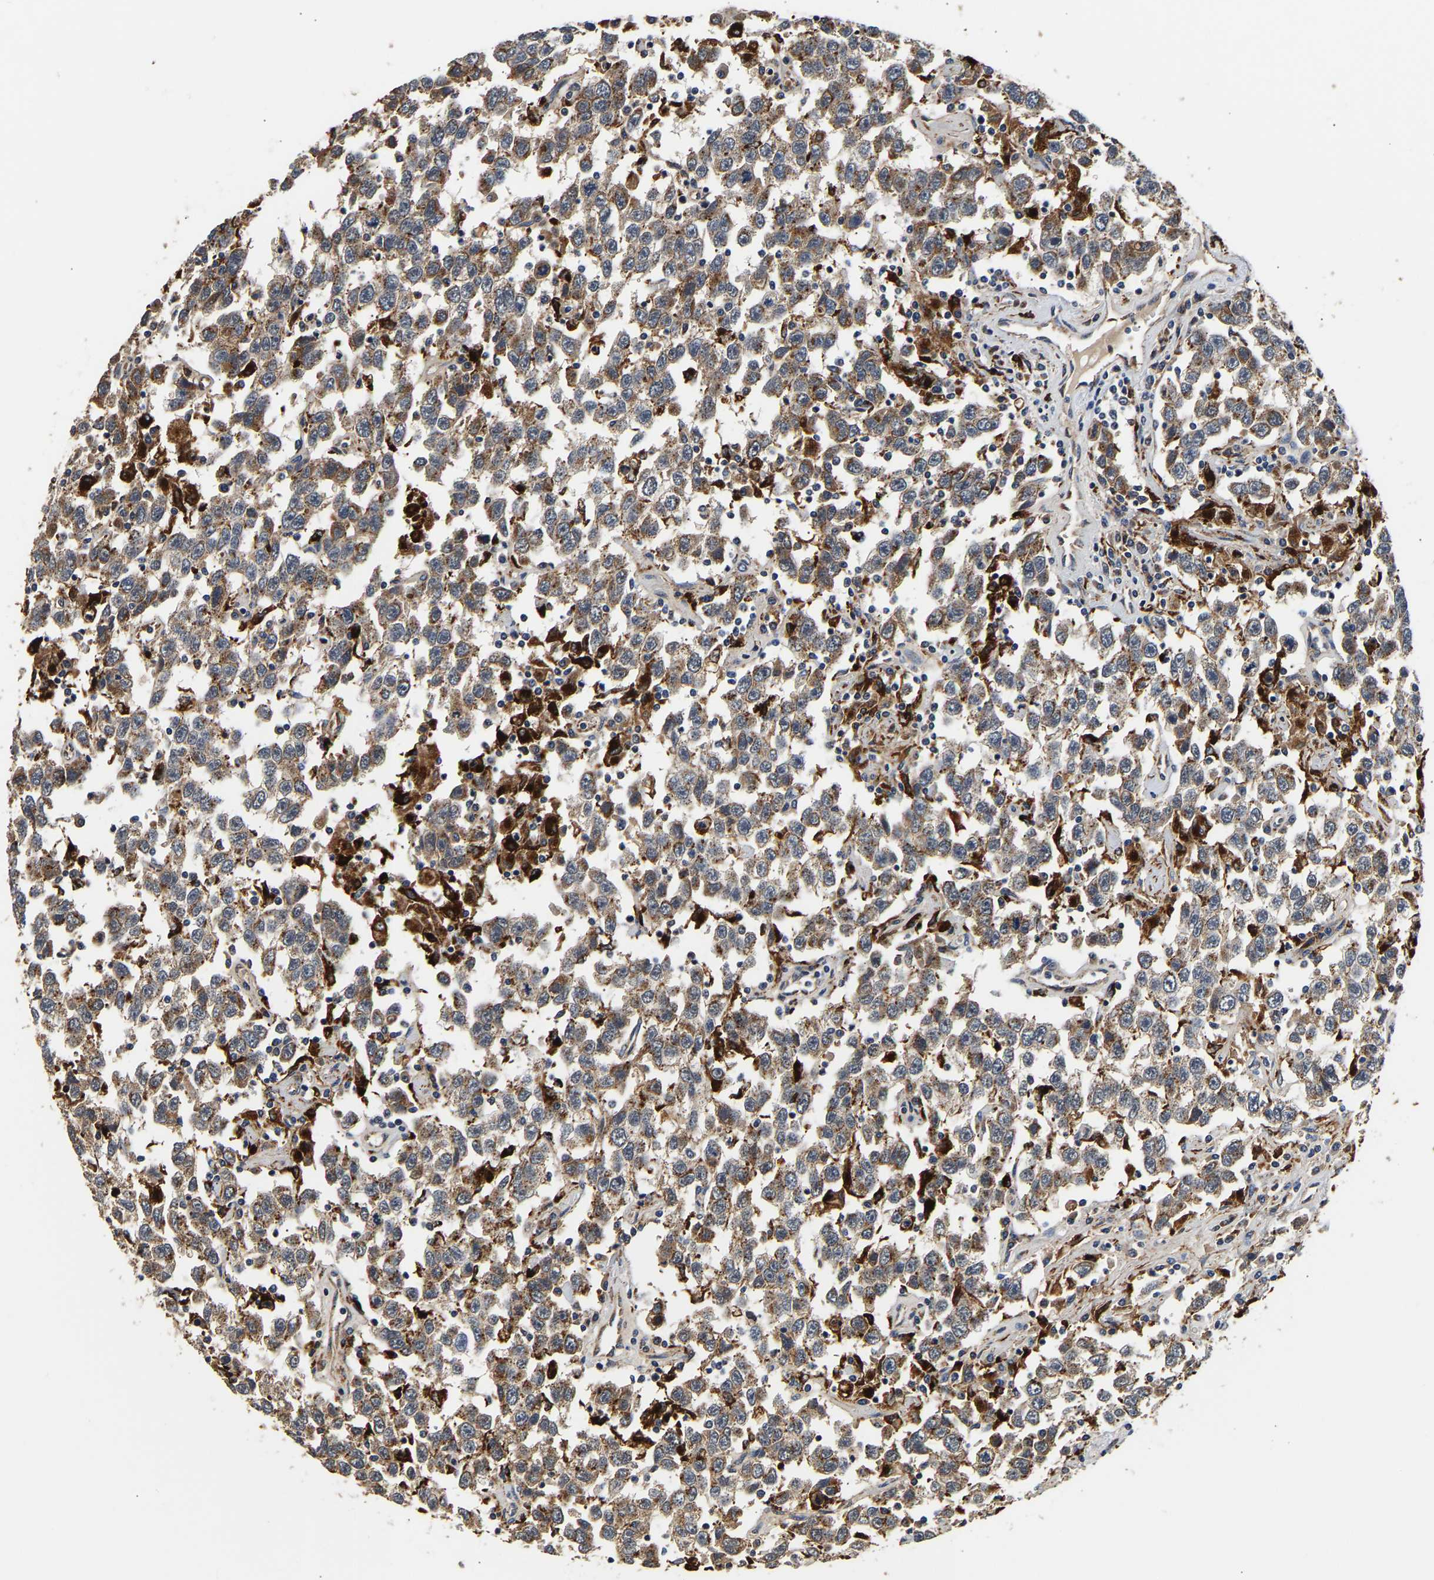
{"staining": {"intensity": "moderate", "quantity": ">75%", "location": "cytoplasmic/membranous"}, "tissue": "testis cancer", "cell_type": "Tumor cells", "image_type": "cancer", "snomed": [{"axis": "morphology", "description": "Seminoma, NOS"}, {"axis": "topography", "description": "Testis"}], "caption": "Immunohistochemistry (IHC) staining of testis seminoma, which reveals medium levels of moderate cytoplasmic/membranous positivity in about >75% of tumor cells indicating moderate cytoplasmic/membranous protein positivity. The staining was performed using DAB (brown) for protein detection and nuclei were counterstained in hematoxylin (blue).", "gene": "SMU1", "patient": {"sex": "male", "age": 41}}